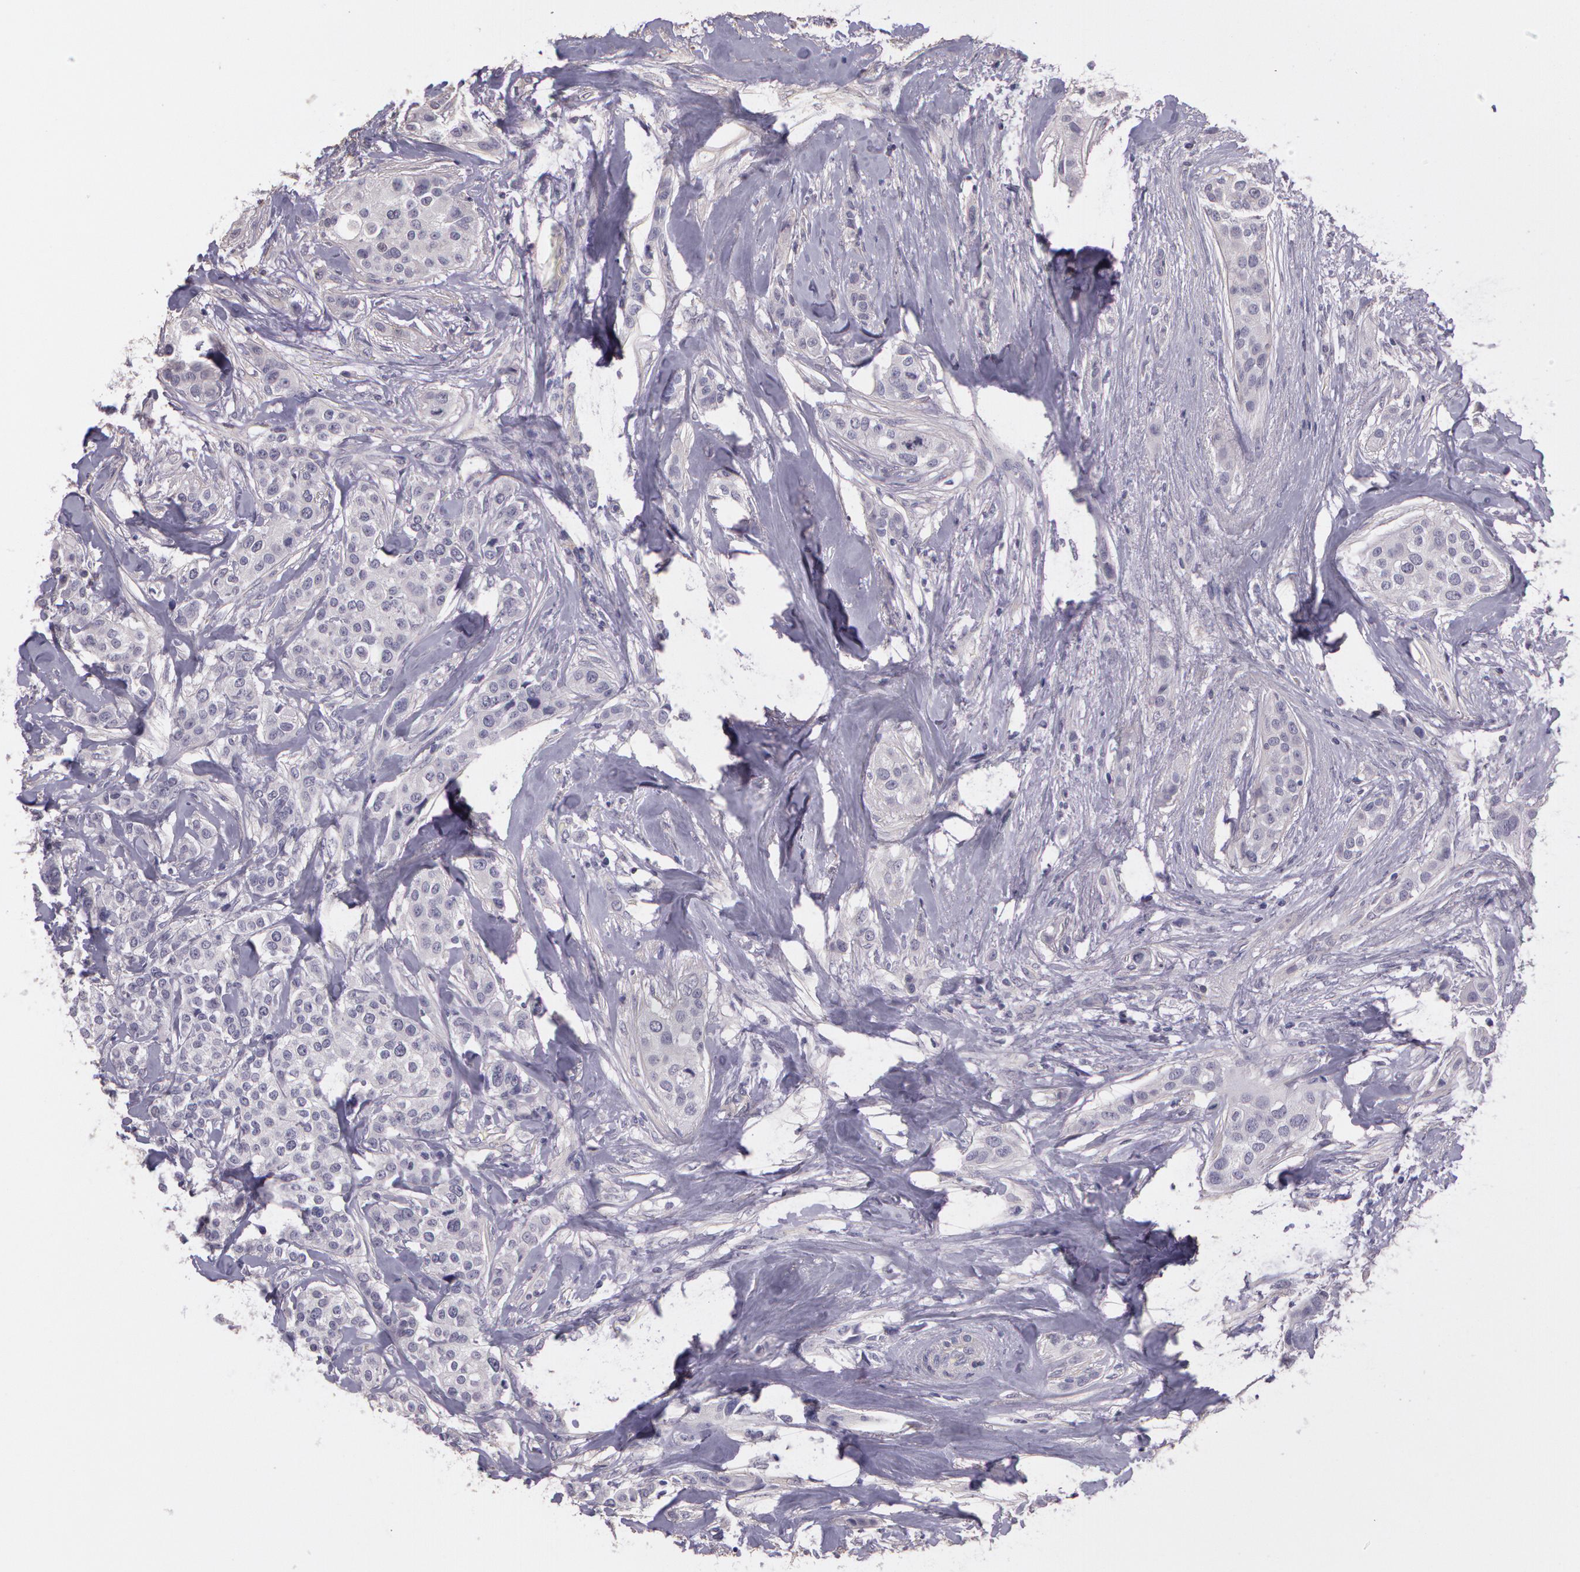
{"staining": {"intensity": "negative", "quantity": "none", "location": "none"}, "tissue": "breast cancer", "cell_type": "Tumor cells", "image_type": "cancer", "snomed": [{"axis": "morphology", "description": "Duct carcinoma"}, {"axis": "topography", "description": "Breast"}], "caption": "Immunohistochemistry (IHC) of breast cancer (invasive ductal carcinoma) displays no staining in tumor cells. (DAB immunohistochemistry (IHC) visualized using brightfield microscopy, high magnification).", "gene": "G2E3", "patient": {"sex": "female", "age": 45}}